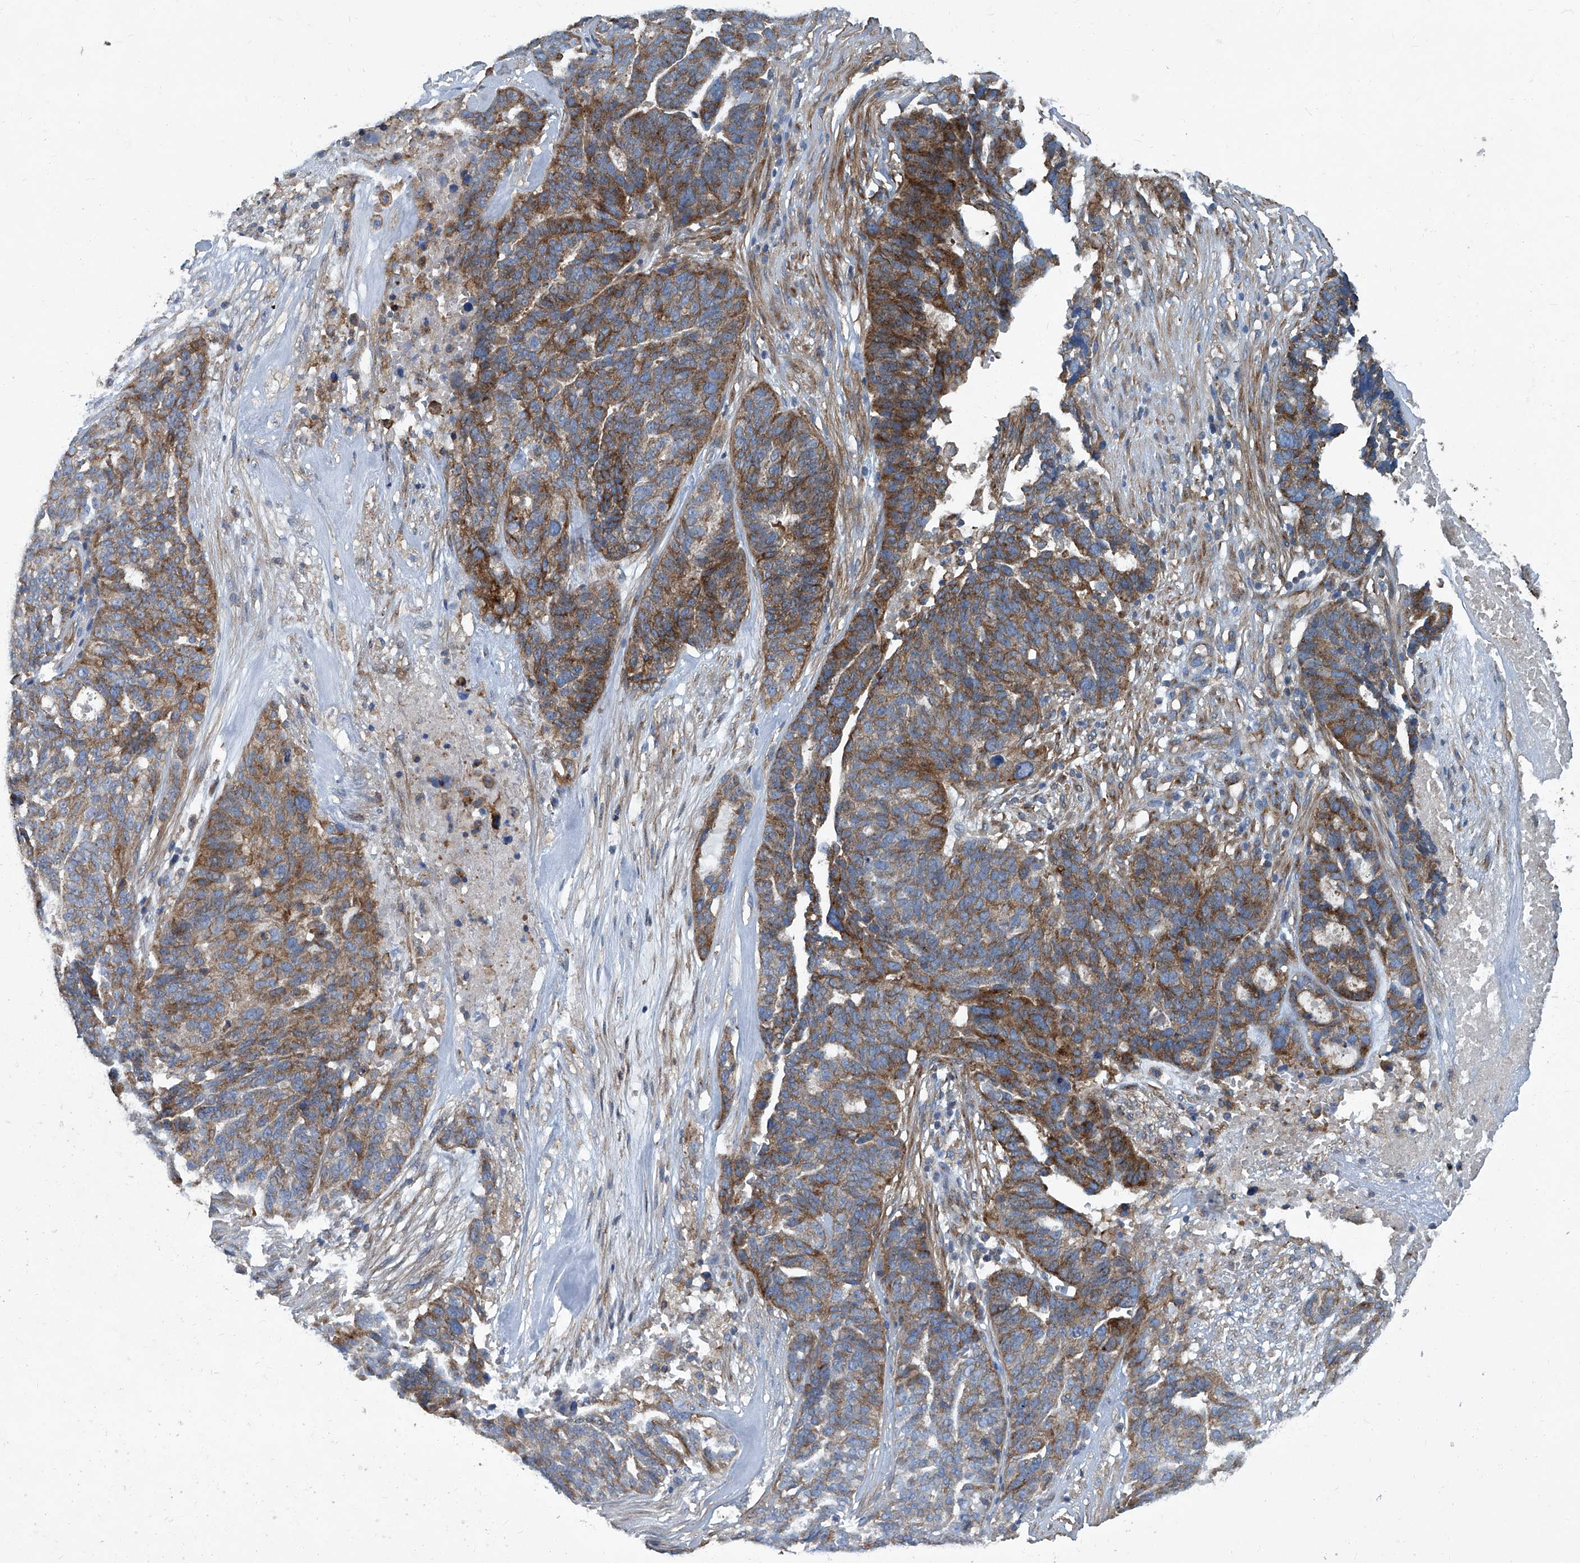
{"staining": {"intensity": "moderate", "quantity": "25%-75%", "location": "cytoplasmic/membranous"}, "tissue": "ovarian cancer", "cell_type": "Tumor cells", "image_type": "cancer", "snomed": [{"axis": "morphology", "description": "Cystadenocarcinoma, serous, NOS"}, {"axis": "topography", "description": "Ovary"}], "caption": "A micrograph of ovarian cancer (serous cystadenocarcinoma) stained for a protein demonstrates moderate cytoplasmic/membranous brown staining in tumor cells.", "gene": "PIGH", "patient": {"sex": "female", "age": 59}}